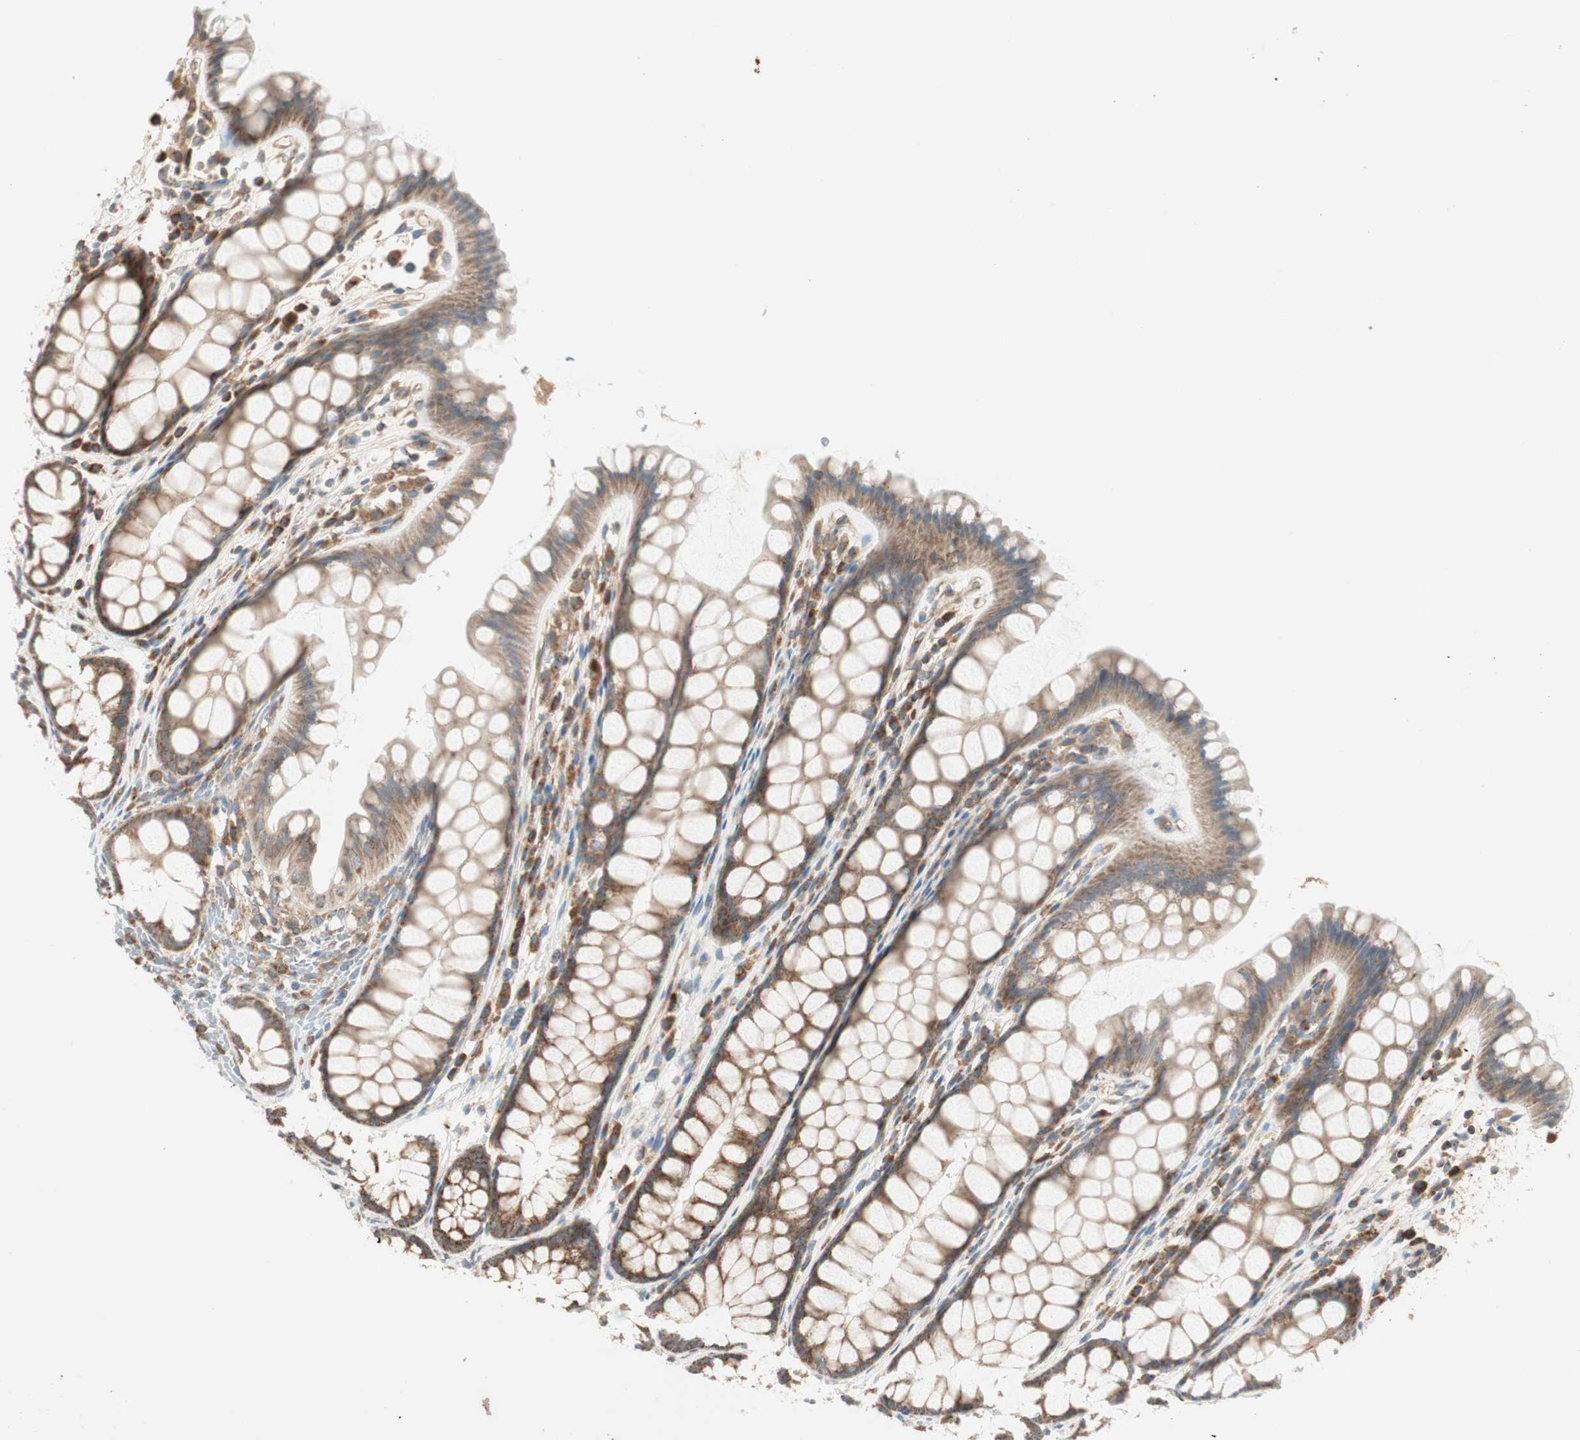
{"staining": {"intensity": "moderate", "quantity": "25%-75%", "location": "cytoplasmic/membranous"}, "tissue": "colon", "cell_type": "Endothelial cells", "image_type": "normal", "snomed": [{"axis": "morphology", "description": "Normal tissue, NOS"}, {"axis": "topography", "description": "Colon"}], "caption": "Immunohistochemical staining of normal colon displays medium levels of moderate cytoplasmic/membranous positivity in about 25%-75% of endothelial cells.", "gene": "CHADL", "patient": {"sex": "female", "age": 55}}